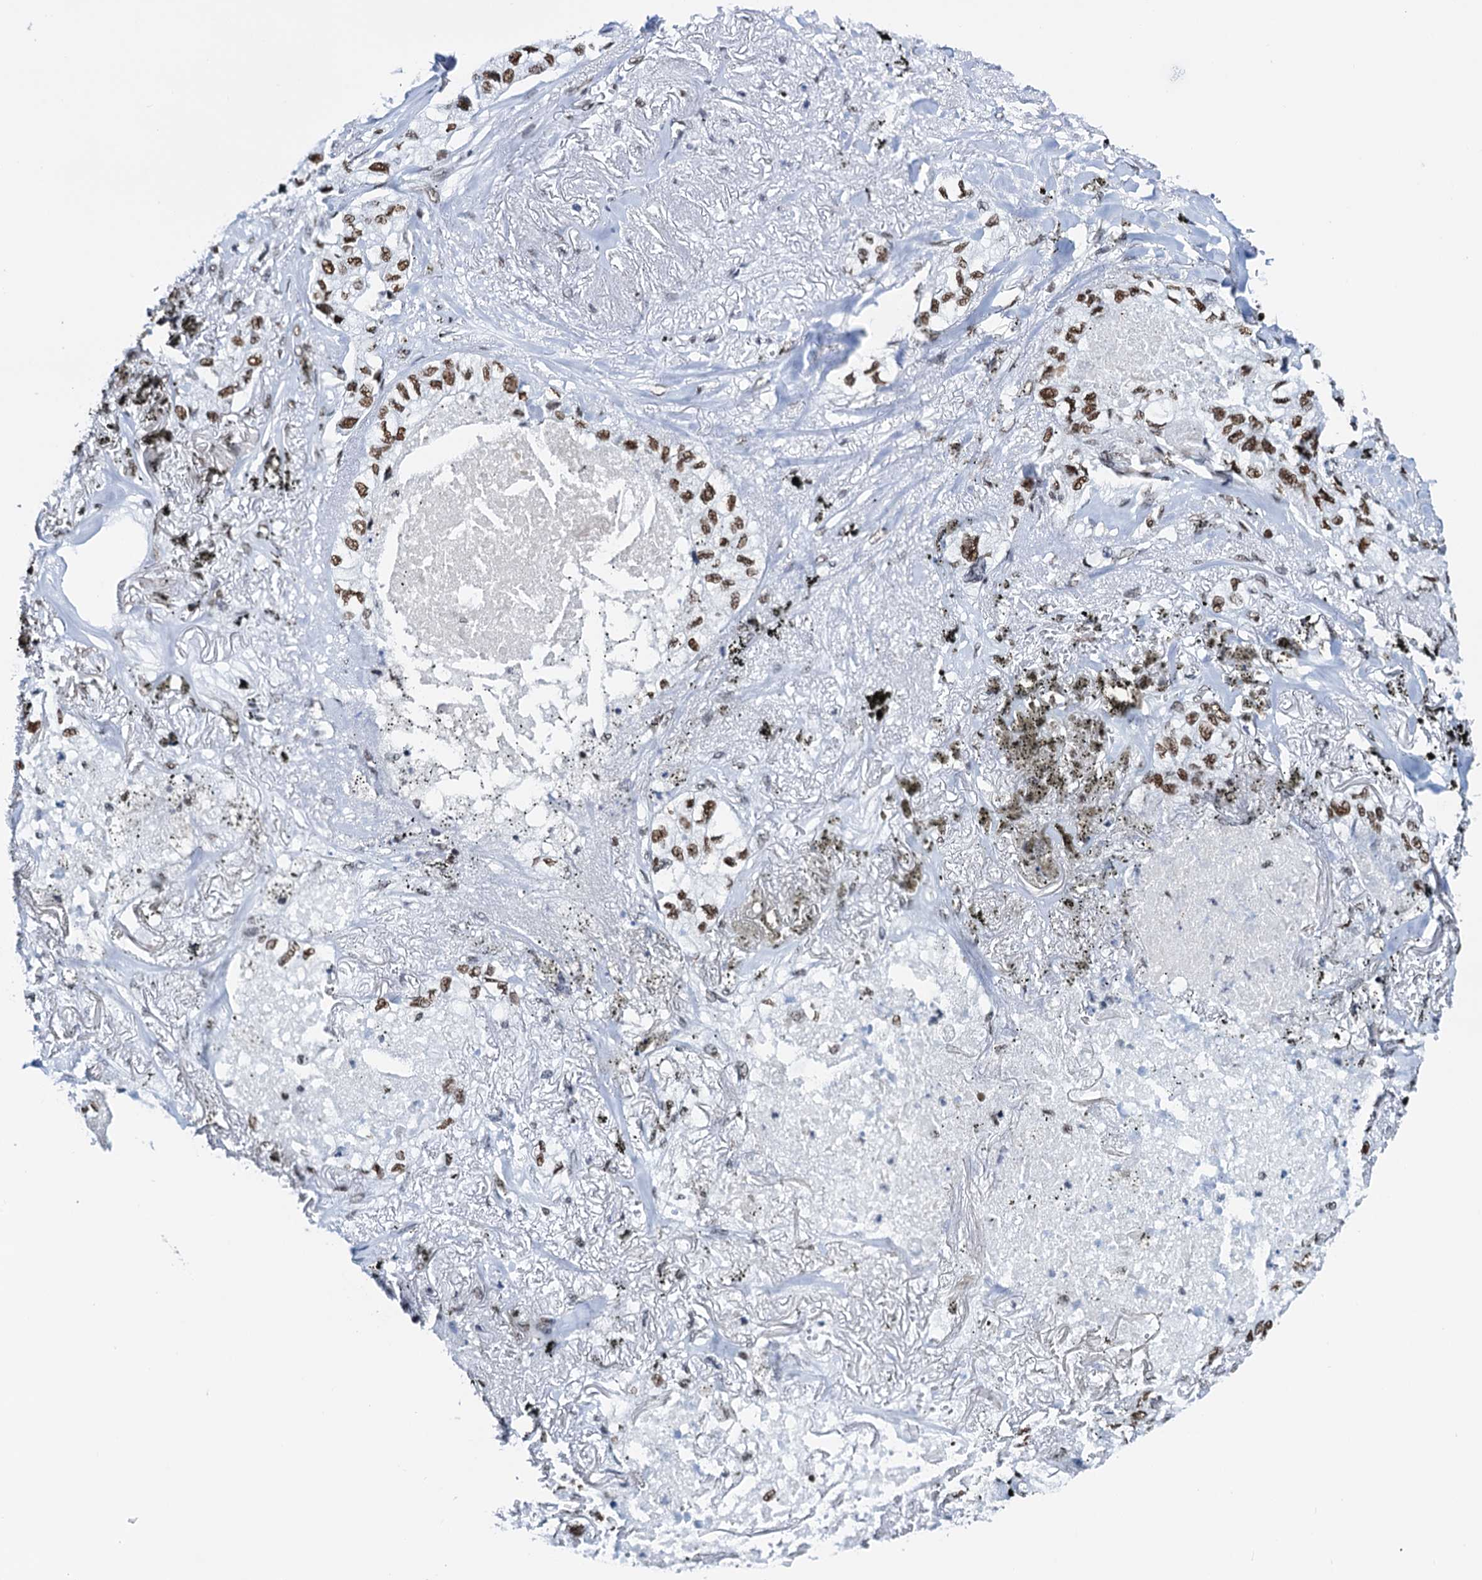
{"staining": {"intensity": "moderate", "quantity": "25%-75%", "location": "nuclear"}, "tissue": "lung cancer", "cell_type": "Tumor cells", "image_type": "cancer", "snomed": [{"axis": "morphology", "description": "Adenocarcinoma, NOS"}, {"axis": "topography", "description": "Lung"}], "caption": "Adenocarcinoma (lung) was stained to show a protein in brown. There is medium levels of moderate nuclear staining in about 25%-75% of tumor cells.", "gene": "SLTM", "patient": {"sex": "male", "age": 65}}